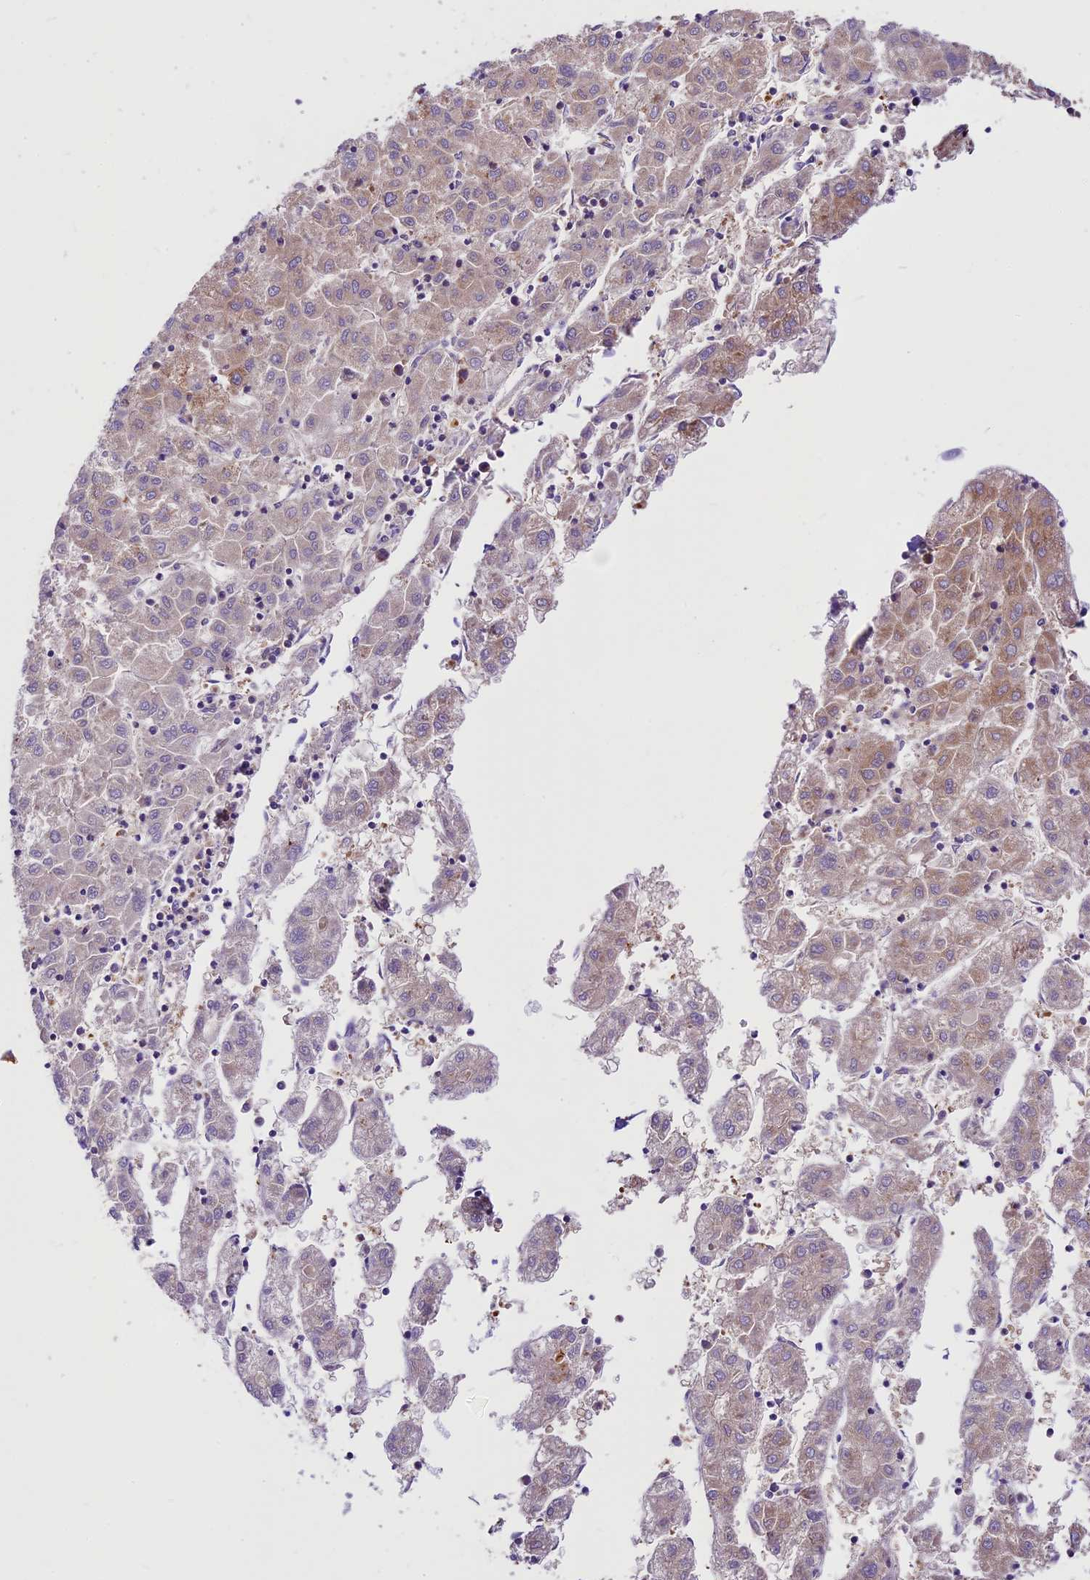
{"staining": {"intensity": "weak", "quantity": "25%-75%", "location": "cytoplasmic/membranous"}, "tissue": "liver cancer", "cell_type": "Tumor cells", "image_type": "cancer", "snomed": [{"axis": "morphology", "description": "Carcinoma, Hepatocellular, NOS"}, {"axis": "topography", "description": "Liver"}], "caption": "An immunohistochemistry (IHC) photomicrograph of tumor tissue is shown. Protein staining in brown shows weak cytoplasmic/membranous positivity in liver cancer (hepatocellular carcinoma) within tumor cells. The protein is shown in brown color, while the nuclei are stained blue.", "gene": "KARS1", "patient": {"sex": "male", "age": 72}}